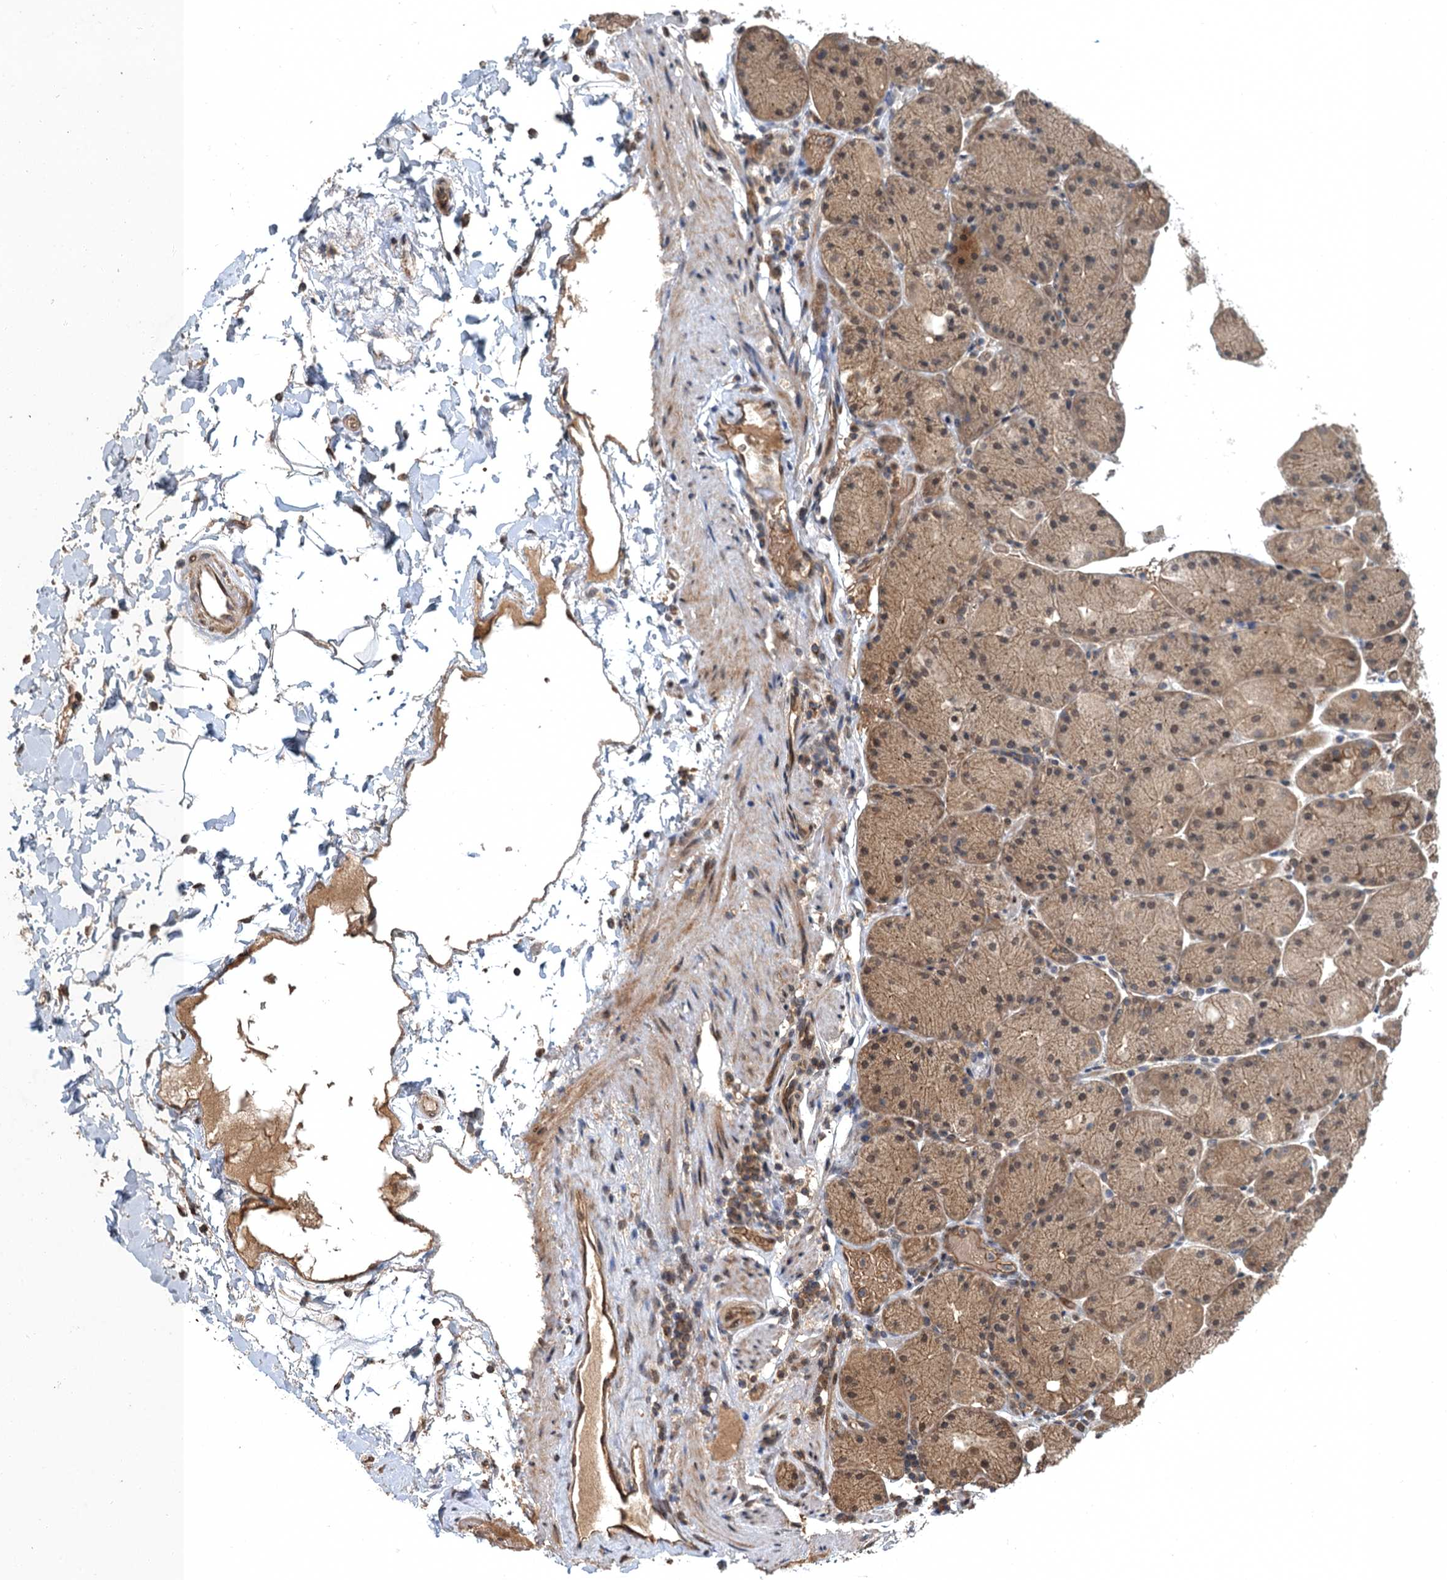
{"staining": {"intensity": "moderate", "quantity": "25%-75%", "location": "cytoplasmic/membranous"}, "tissue": "stomach", "cell_type": "Glandular cells", "image_type": "normal", "snomed": [{"axis": "morphology", "description": "Normal tissue, NOS"}, {"axis": "topography", "description": "Stomach, upper"}, {"axis": "topography", "description": "Stomach, lower"}], "caption": "Unremarkable stomach exhibits moderate cytoplasmic/membranous positivity in approximately 25%-75% of glandular cells.", "gene": "SNX32", "patient": {"sex": "male", "age": 67}}